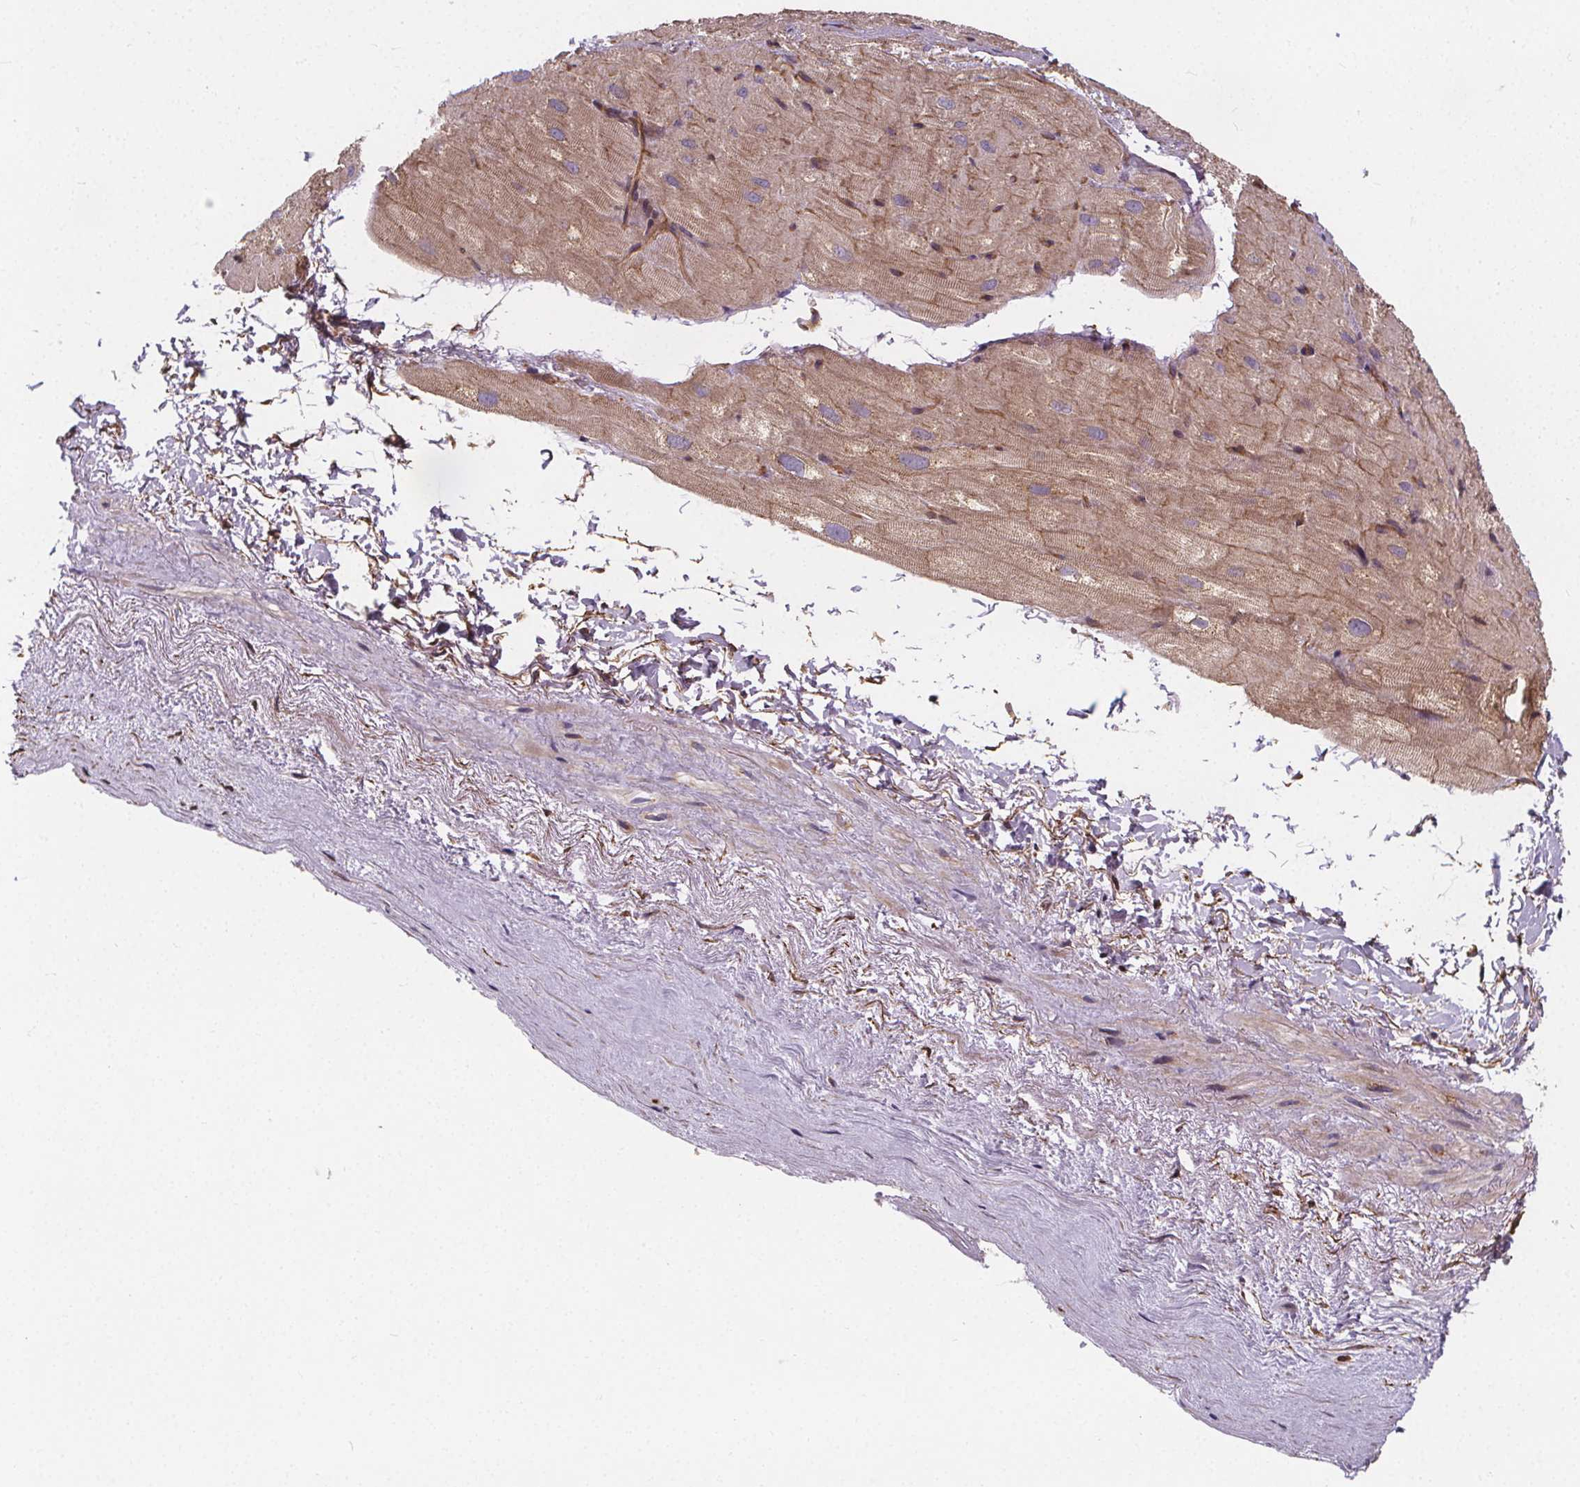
{"staining": {"intensity": "moderate", "quantity": ">75%", "location": "cytoplasmic/membranous"}, "tissue": "heart muscle", "cell_type": "Cardiomyocytes", "image_type": "normal", "snomed": [{"axis": "morphology", "description": "Normal tissue, NOS"}, {"axis": "topography", "description": "Heart"}], "caption": "Immunohistochemistry image of benign heart muscle stained for a protein (brown), which exhibits medium levels of moderate cytoplasmic/membranous expression in about >75% of cardiomyocytes.", "gene": "CLINT1", "patient": {"sex": "male", "age": 62}}